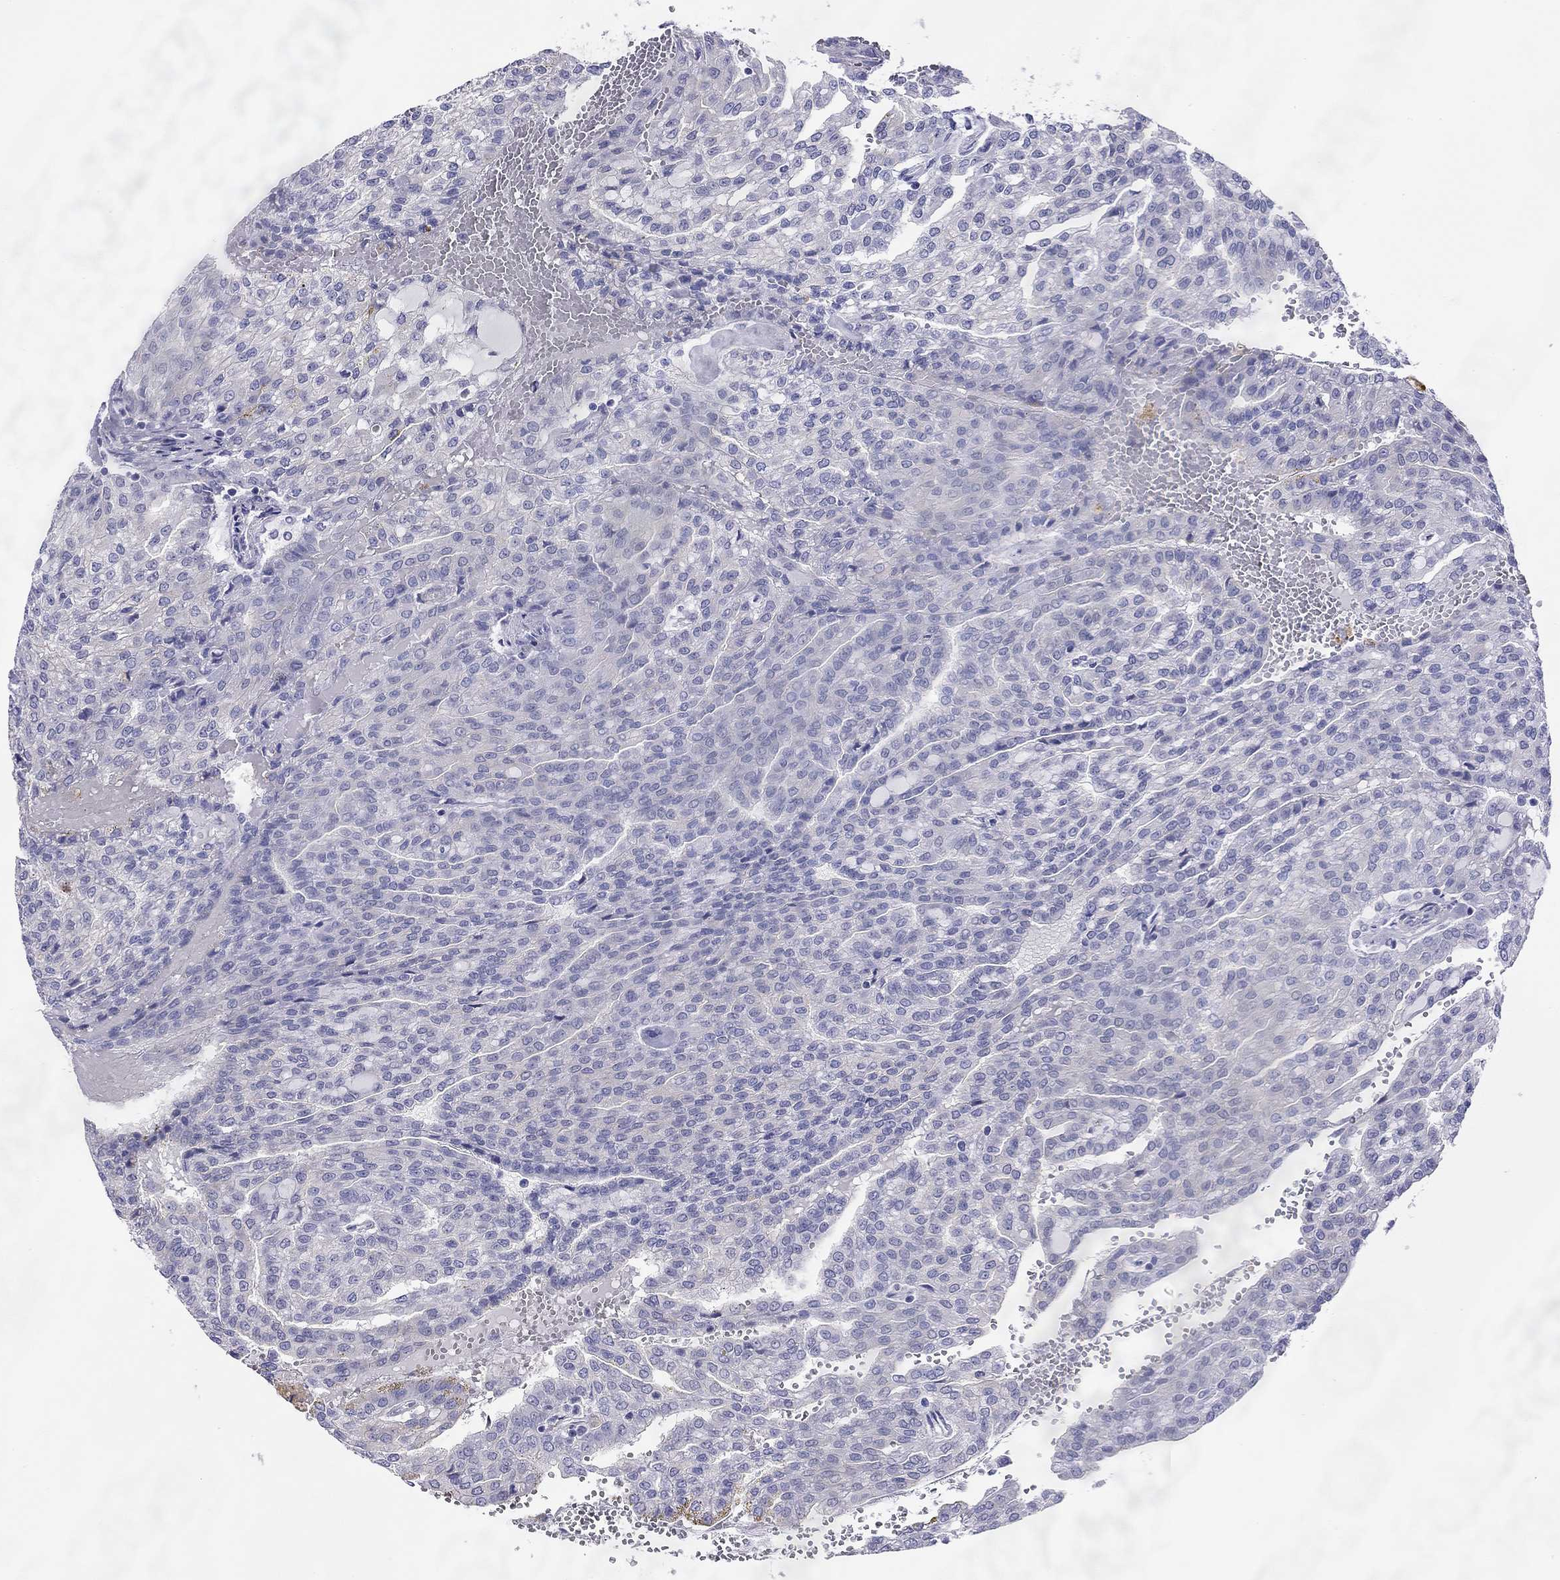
{"staining": {"intensity": "negative", "quantity": "none", "location": "none"}, "tissue": "renal cancer", "cell_type": "Tumor cells", "image_type": "cancer", "snomed": [{"axis": "morphology", "description": "Adenocarcinoma, NOS"}, {"axis": "topography", "description": "Kidney"}], "caption": "This is an immunohistochemistry micrograph of human renal adenocarcinoma. There is no expression in tumor cells.", "gene": "MYMX", "patient": {"sex": "male", "age": 63}}